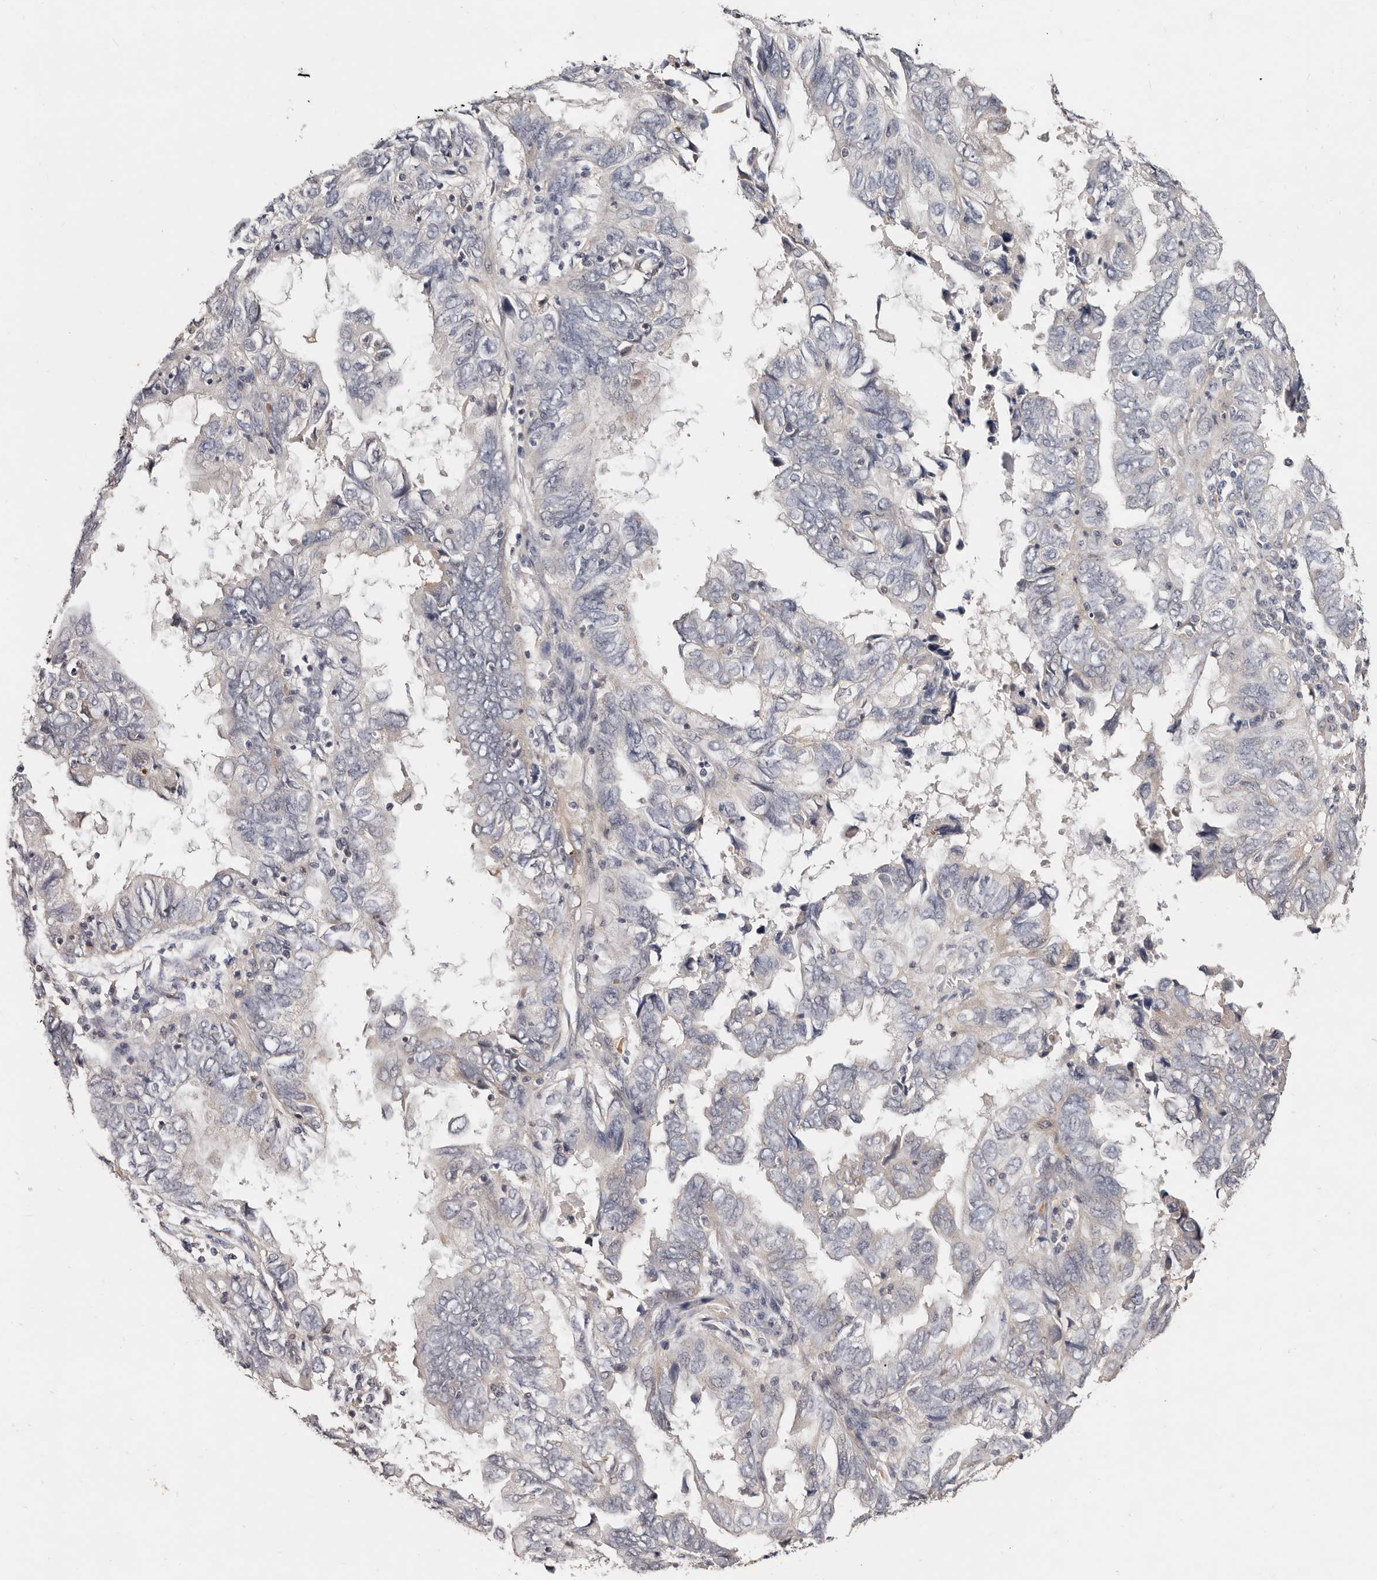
{"staining": {"intensity": "negative", "quantity": "none", "location": "none"}, "tissue": "endometrial cancer", "cell_type": "Tumor cells", "image_type": "cancer", "snomed": [{"axis": "morphology", "description": "Adenocarcinoma, NOS"}, {"axis": "topography", "description": "Uterus"}], "caption": "The IHC histopathology image has no significant staining in tumor cells of endometrial cancer (adenocarcinoma) tissue. (DAB IHC with hematoxylin counter stain).", "gene": "THBS3", "patient": {"sex": "female", "age": 77}}